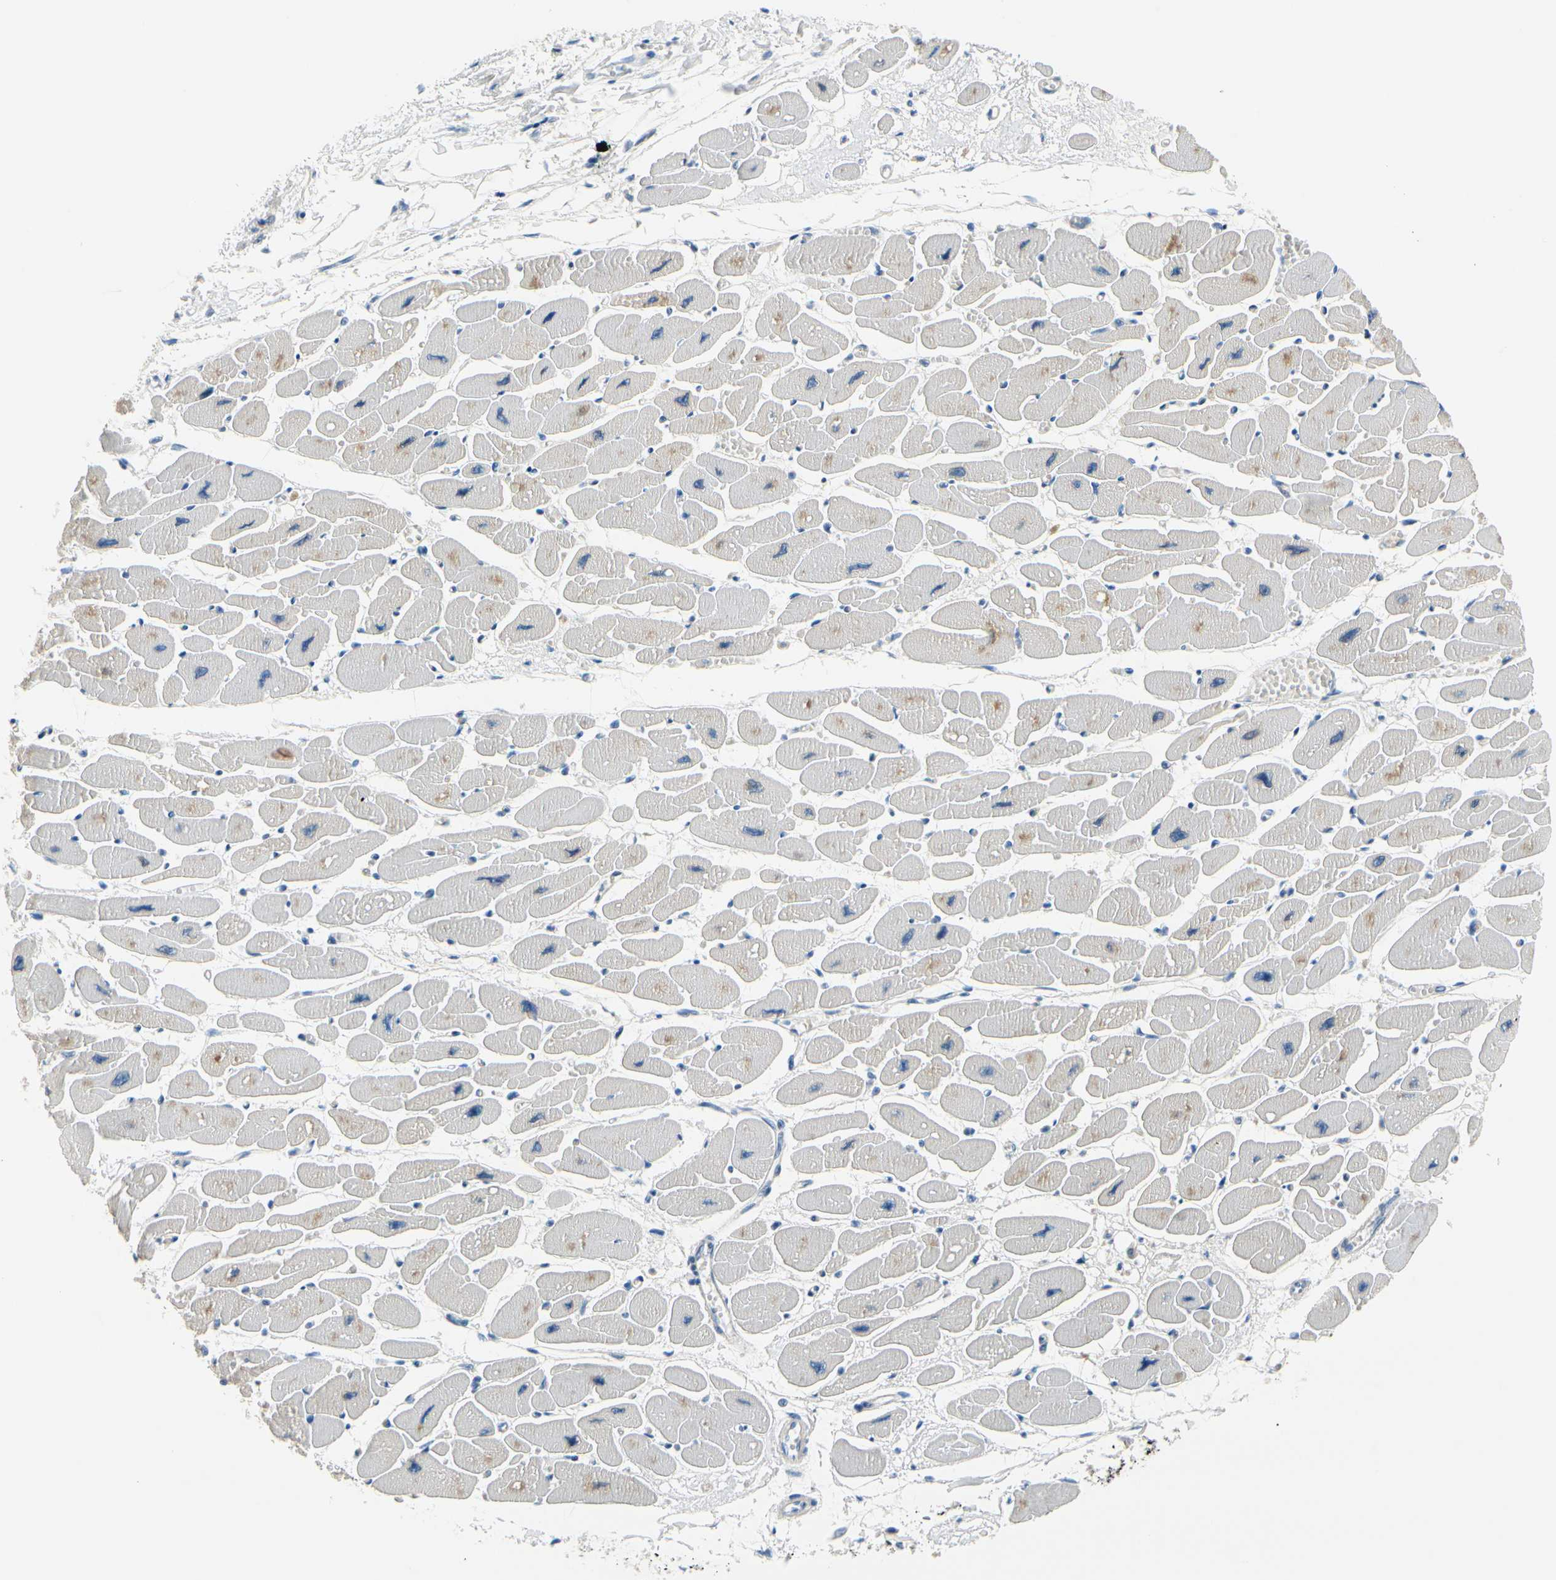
{"staining": {"intensity": "moderate", "quantity": "<25%", "location": "cytoplasmic/membranous,nuclear"}, "tissue": "heart muscle", "cell_type": "Cardiomyocytes", "image_type": "normal", "snomed": [{"axis": "morphology", "description": "Normal tissue, NOS"}, {"axis": "topography", "description": "Heart"}], "caption": "Brown immunohistochemical staining in normal human heart muscle exhibits moderate cytoplasmic/membranous,nuclear expression in about <25% of cardiomyocytes.", "gene": "FCER2", "patient": {"sex": "female", "age": 54}}